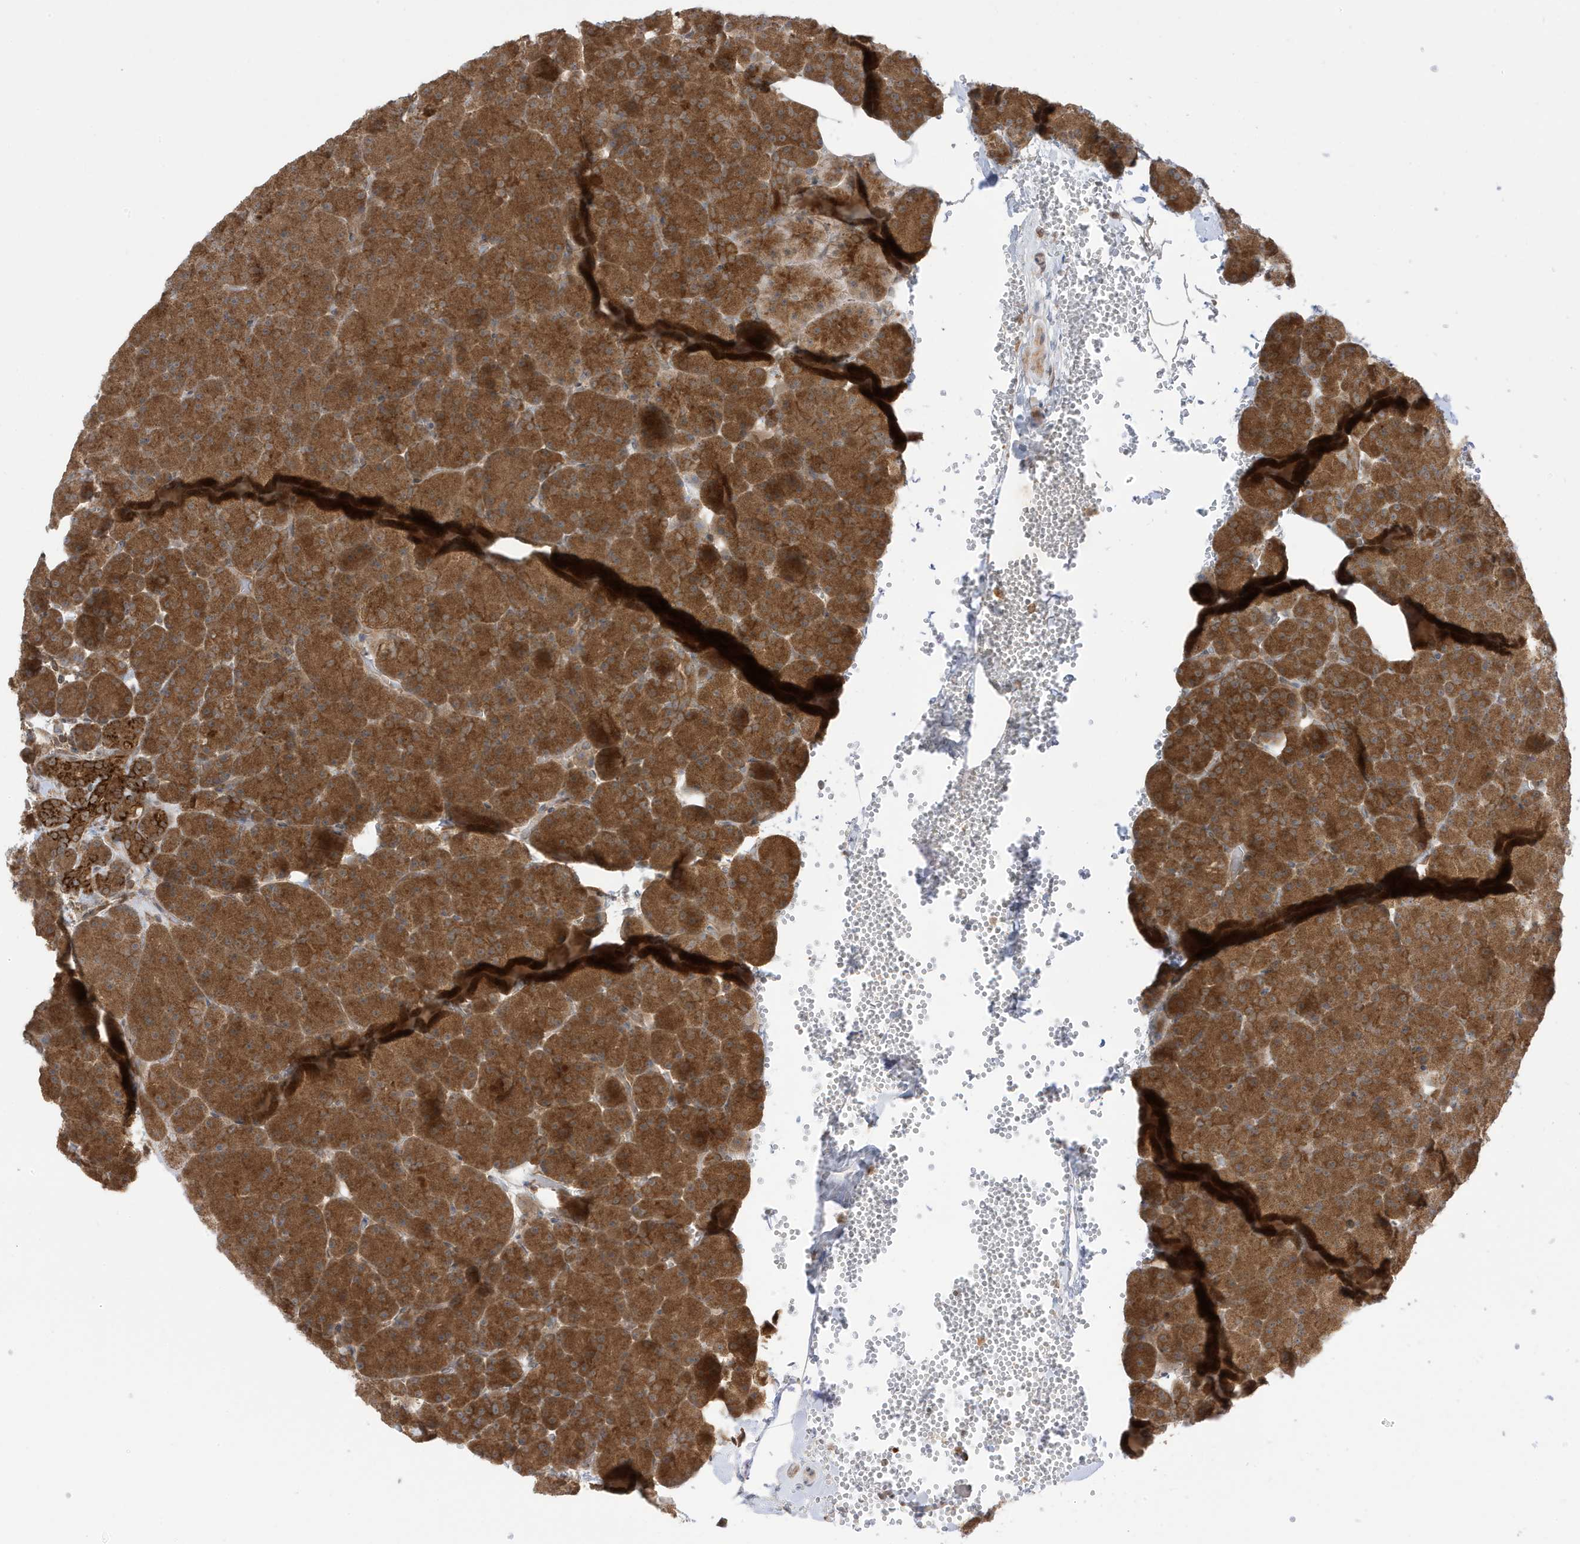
{"staining": {"intensity": "strong", "quantity": ">75%", "location": "cytoplasmic/membranous"}, "tissue": "pancreas", "cell_type": "Exocrine glandular cells", "image_type": "normal", "snomed": [{"axis": "morphology", "description": "Normal tissue, NOS"}, {"axis": "morphology", "description": "Carcinoid, malignant, NOS"}, {"axis": "topography", "description": "Pancreas"}], "caption": "The micrograph demonstrates a brown stain indicating the presence of a protein in the cytoplasmic/membranous of exocrine glandular cells in pancreas.", "gene": "DHX36", "patient": {"sex": "female", "age": 35}}